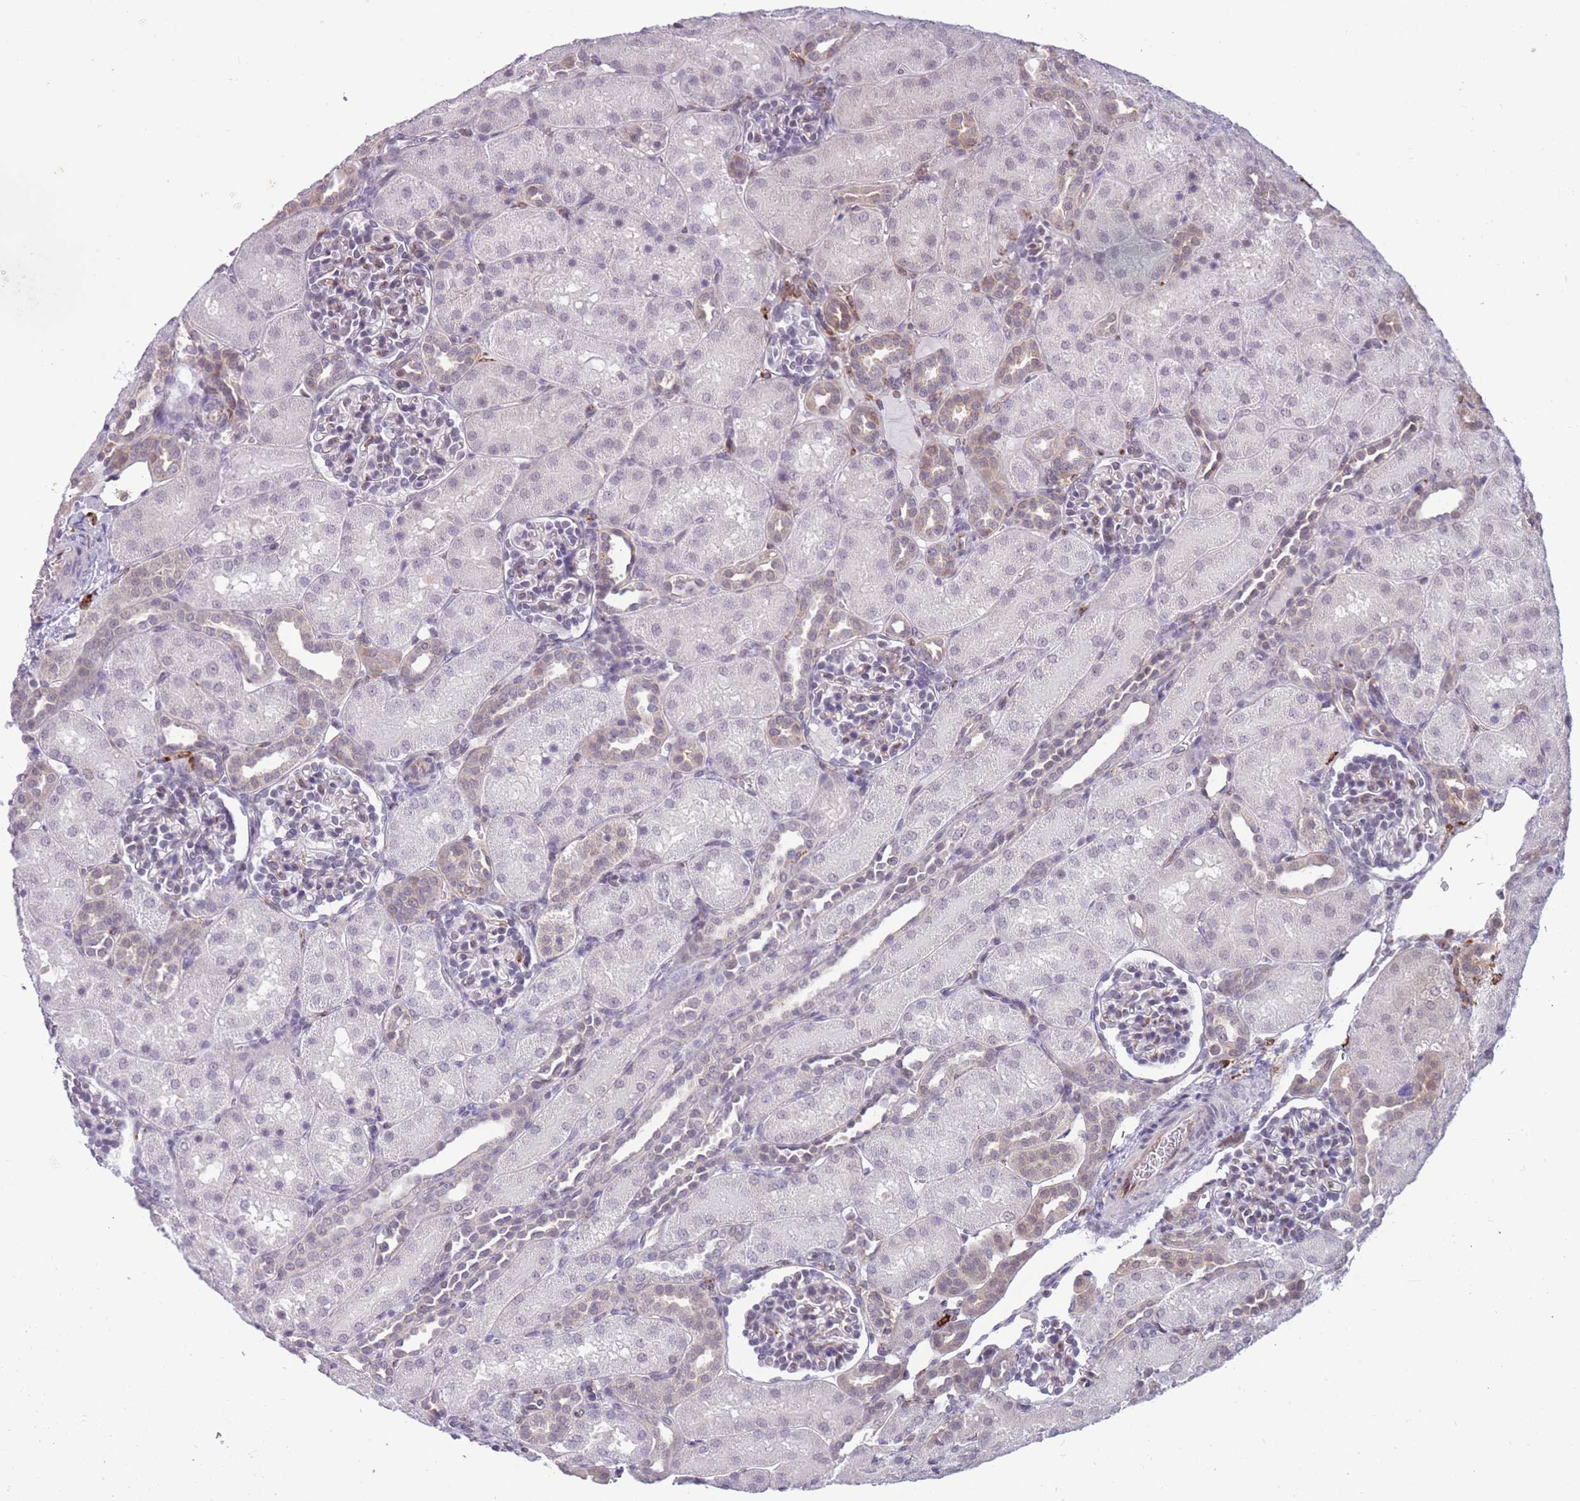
{"staining": {"intensity": "negative", "quantity": "none", "location": "none"}, "tissue": "kidney", "cell_type": "Cells in glomeruli", "image_type": "normal", "snomed": [{"axis": "morphology", "description": "Normal tissue, NOS"}, {"axis": "topography", "description": "Kidney"}], "caption": "The micrograph displays no significant staining in cells in glomeruli of kidney.", "gene": "TMEM121", "patient": {"sex": "male", "age": 1}}